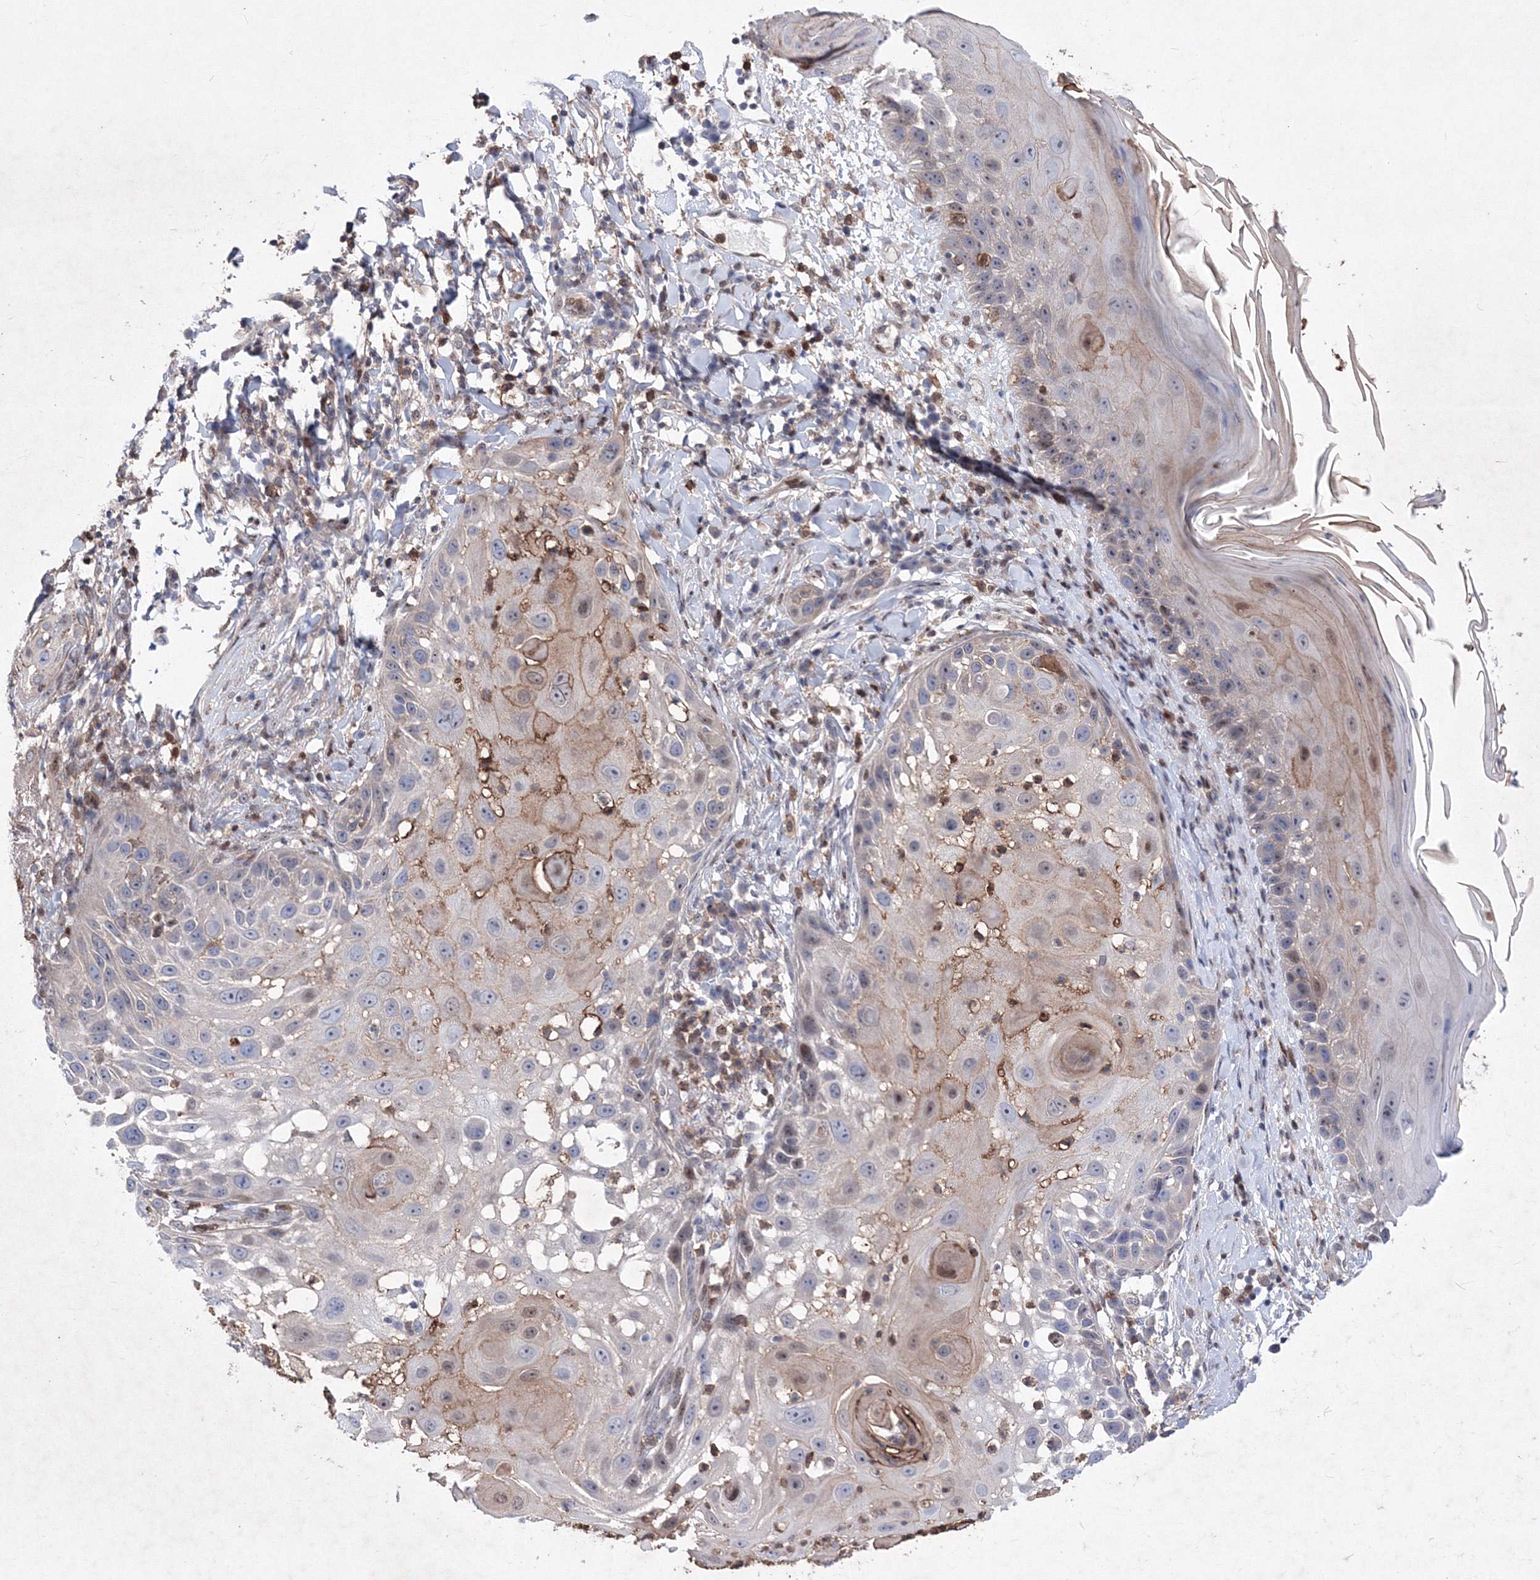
{"staining": {"intensity": "moderate", "quantity": "<25%", "location": "cytoplasmic/membranous,nuclear"}, "tissue": "skin cancer", "cell_type": "Tumor cells", "image_type": "cancer", "snomed": [{"axis": "morphology", "description": "Squamous cell carcinoma, NOS"}, {"axis": "topography", "description": "Skin"}], "caption": "A brown stain shows moderate cytoplasmic/membranous and nuclear positivity of a protein in human skin squamous cell carcinoma tumor cells.", "gene": "RNPEPL1", "patient": {"sex": "female", "age": 44}}